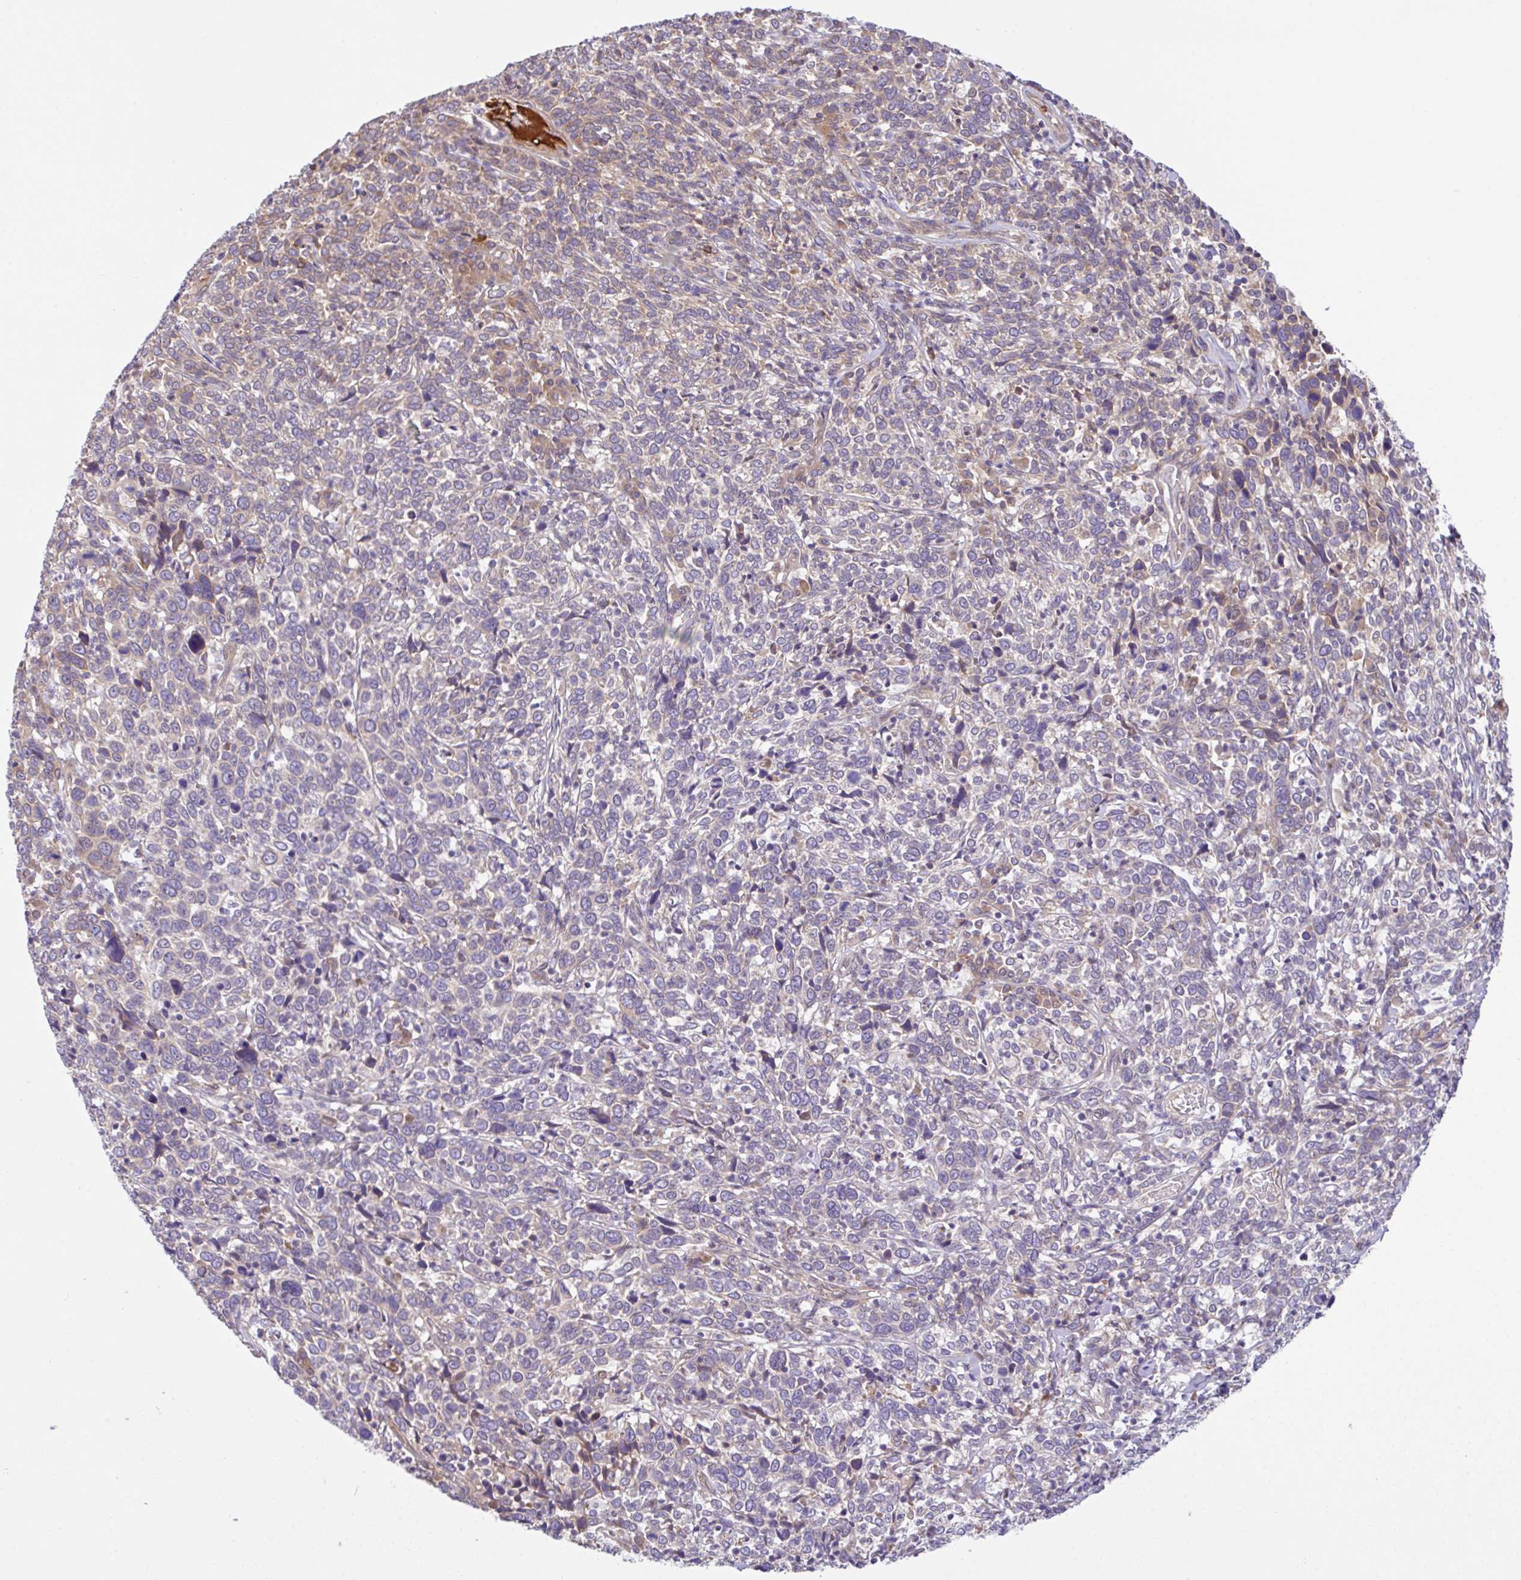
{"staining": {"intensity": "weak", "quantity": "<25%", "location": "cytoplasmic/membranous"}, "tissue": "cervical cancer", "cell_type": "Tumor cells", "image_type": "cancer", "snomed": [{"axis": "morphology", "description": "Squamous cell carcinoma, NOS"}, {"axis": "topography", "description": "Cervix"}], "caption": "Immunohistochemical staining of human cervical cancer (squamous cell carcinoma) shows no significant expression in tumor cells.", "gene": "UBE4A", "patient": {"sex": "female", "age": 46}}